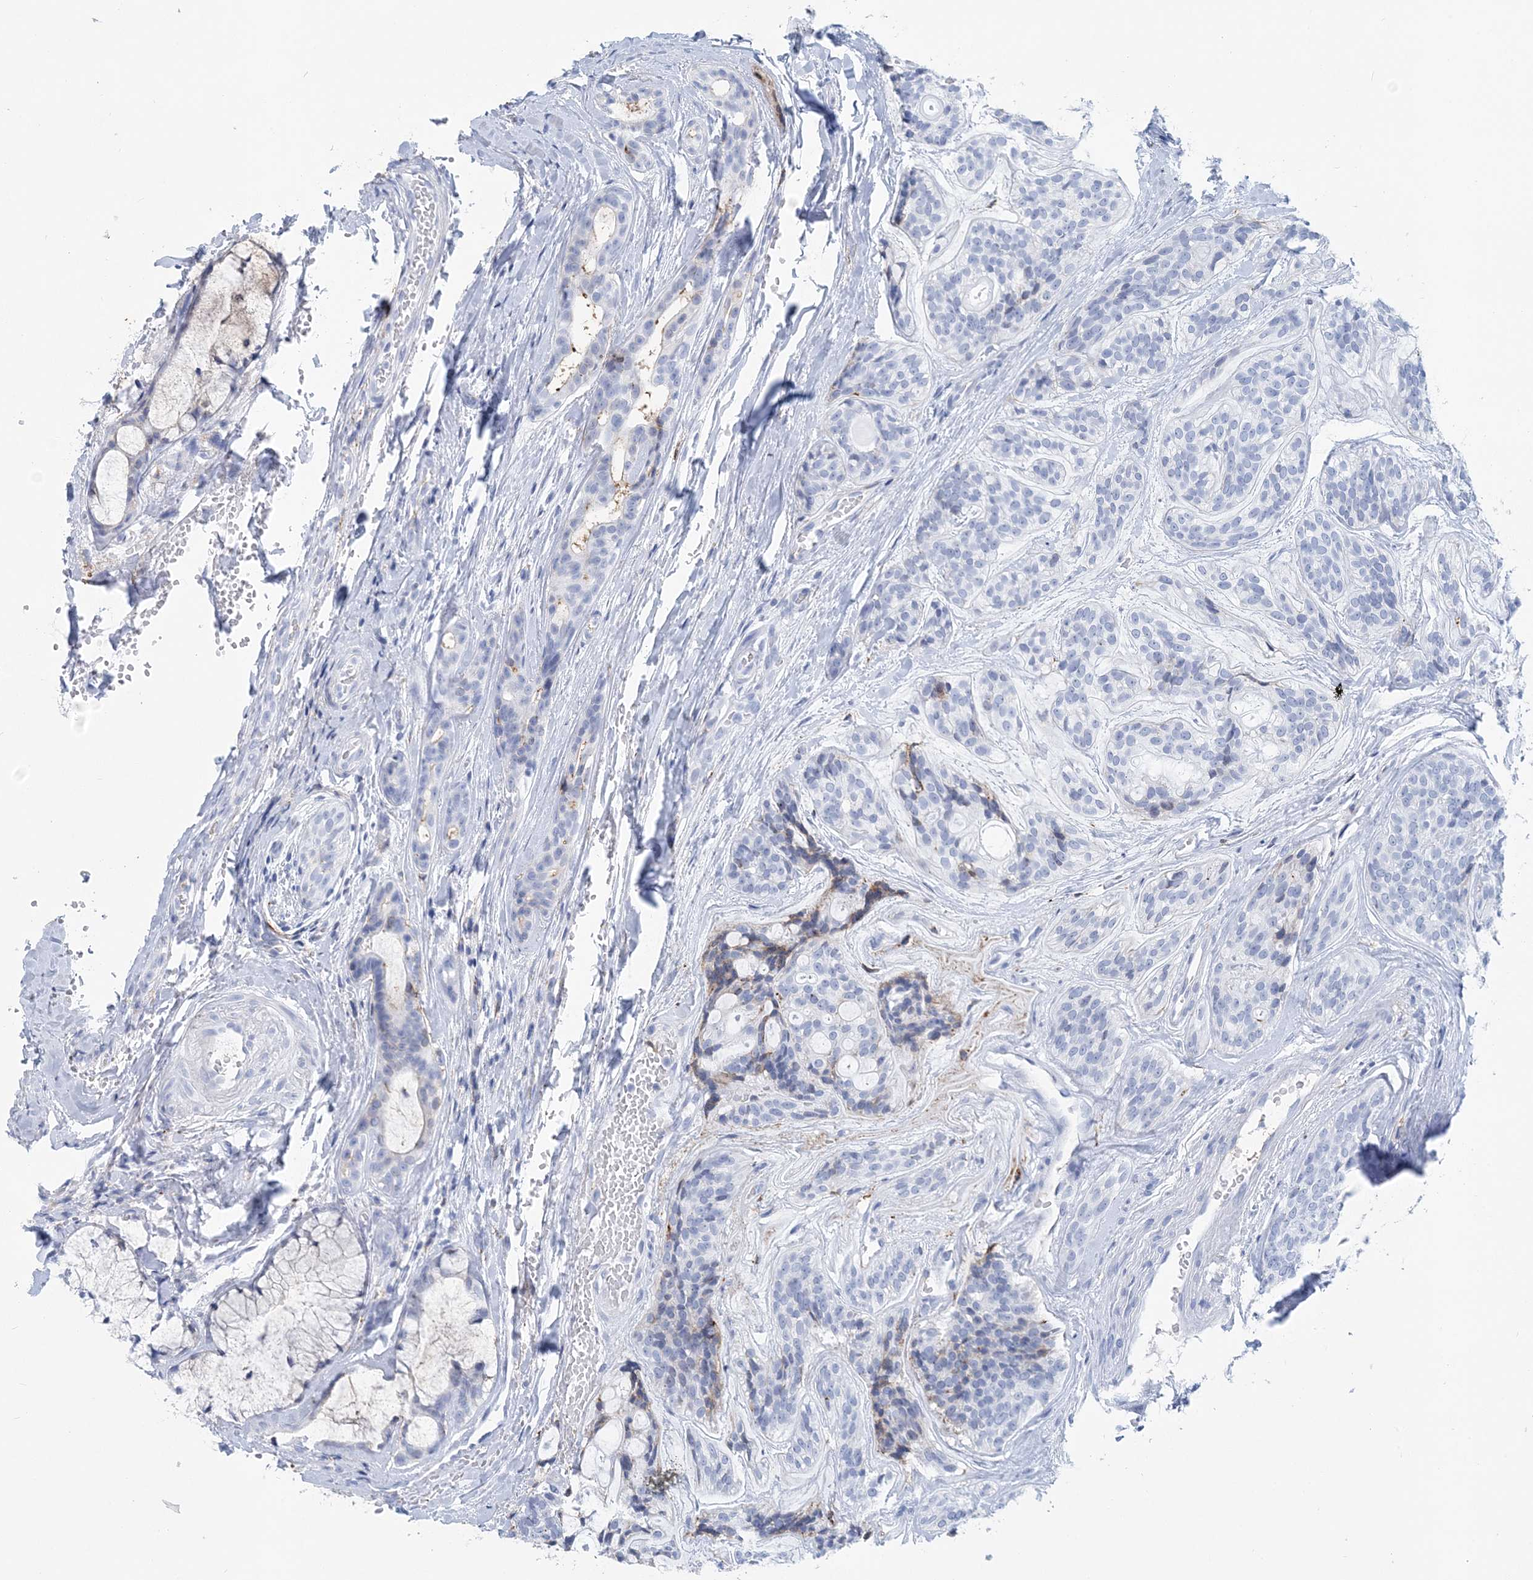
{"staining": {"intensity": "negative", "quantity": "none", "location": "none"}, "tissue": "head and neck cancer", "cell_type": "Tumor cells", "image_type": "cancer", "snomed": [{"axis": "morphology", "description": "Adenocarcinoma, NOS"}, {"axis": "topography", "description": "Head-Neck"}], "caption": "Tumor cells show no significant protein positivity in head and neck cancer.", "gene": "NKX6-1", "patient": {"sex": "male", "age": 66}}